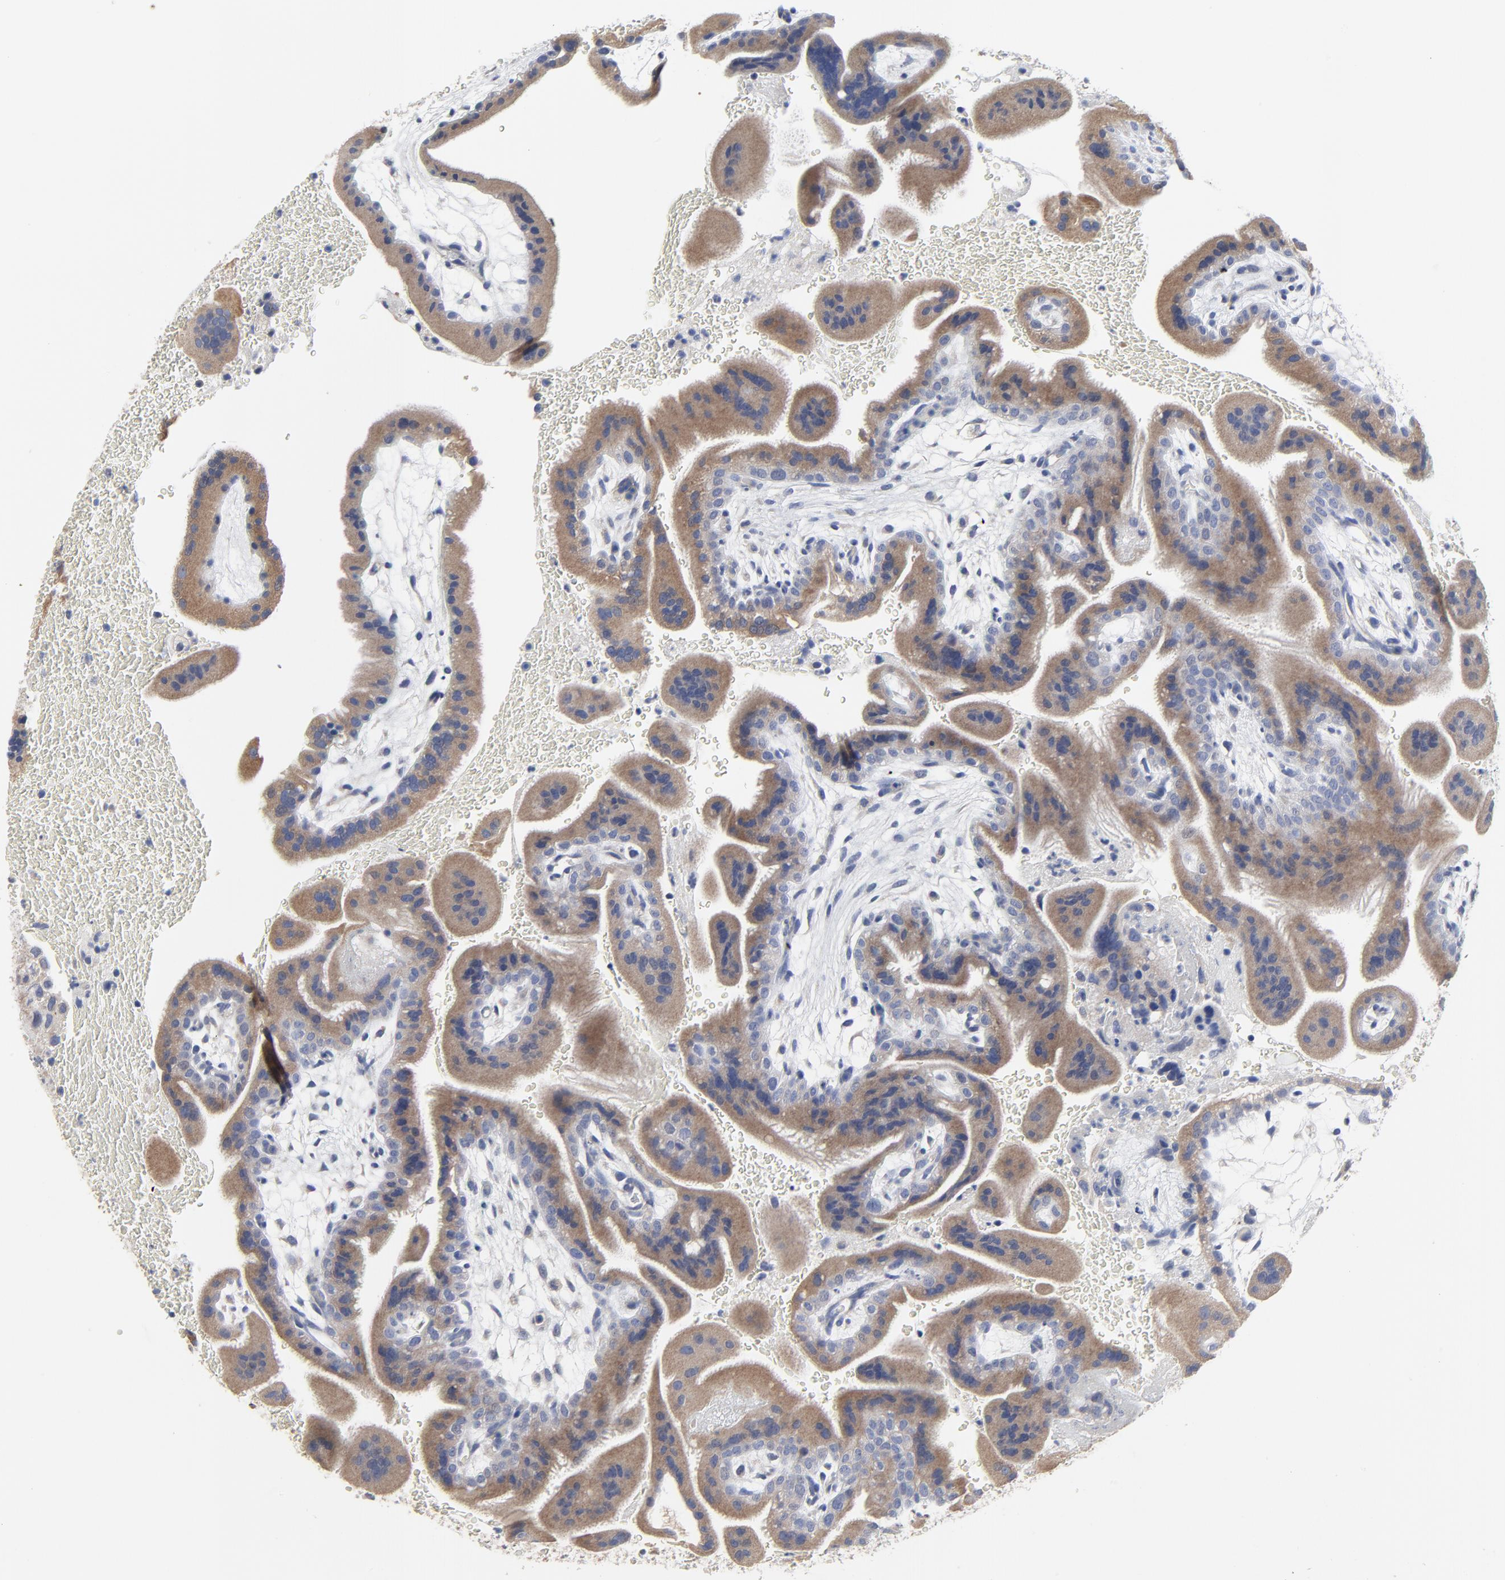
{"staining": {"intensity": "moderate", "quantity": ">75%", "location": "cytoplasmic/membranous"}, "tissue": "placenta", "cell_type": "Trophoblastic cells", "image_type": "normal", "snomed": [{"axis": "morphology", "description": "Normal tissue, NOS"}, {"axis": "topography", "description": "Placenta"}], "caption": "IHC photomicrograph of unremarkable placenta: placenta stained using immunohistochemistry reveals medium levels of moderate protein expression localized specifically in the cytoplasmic/membranous of trophoblastic cells, appearing as a cytoplasmic/membranous brown color.", "gene": "DHRSX", "patient": {"sex": "female", "age": 19}}